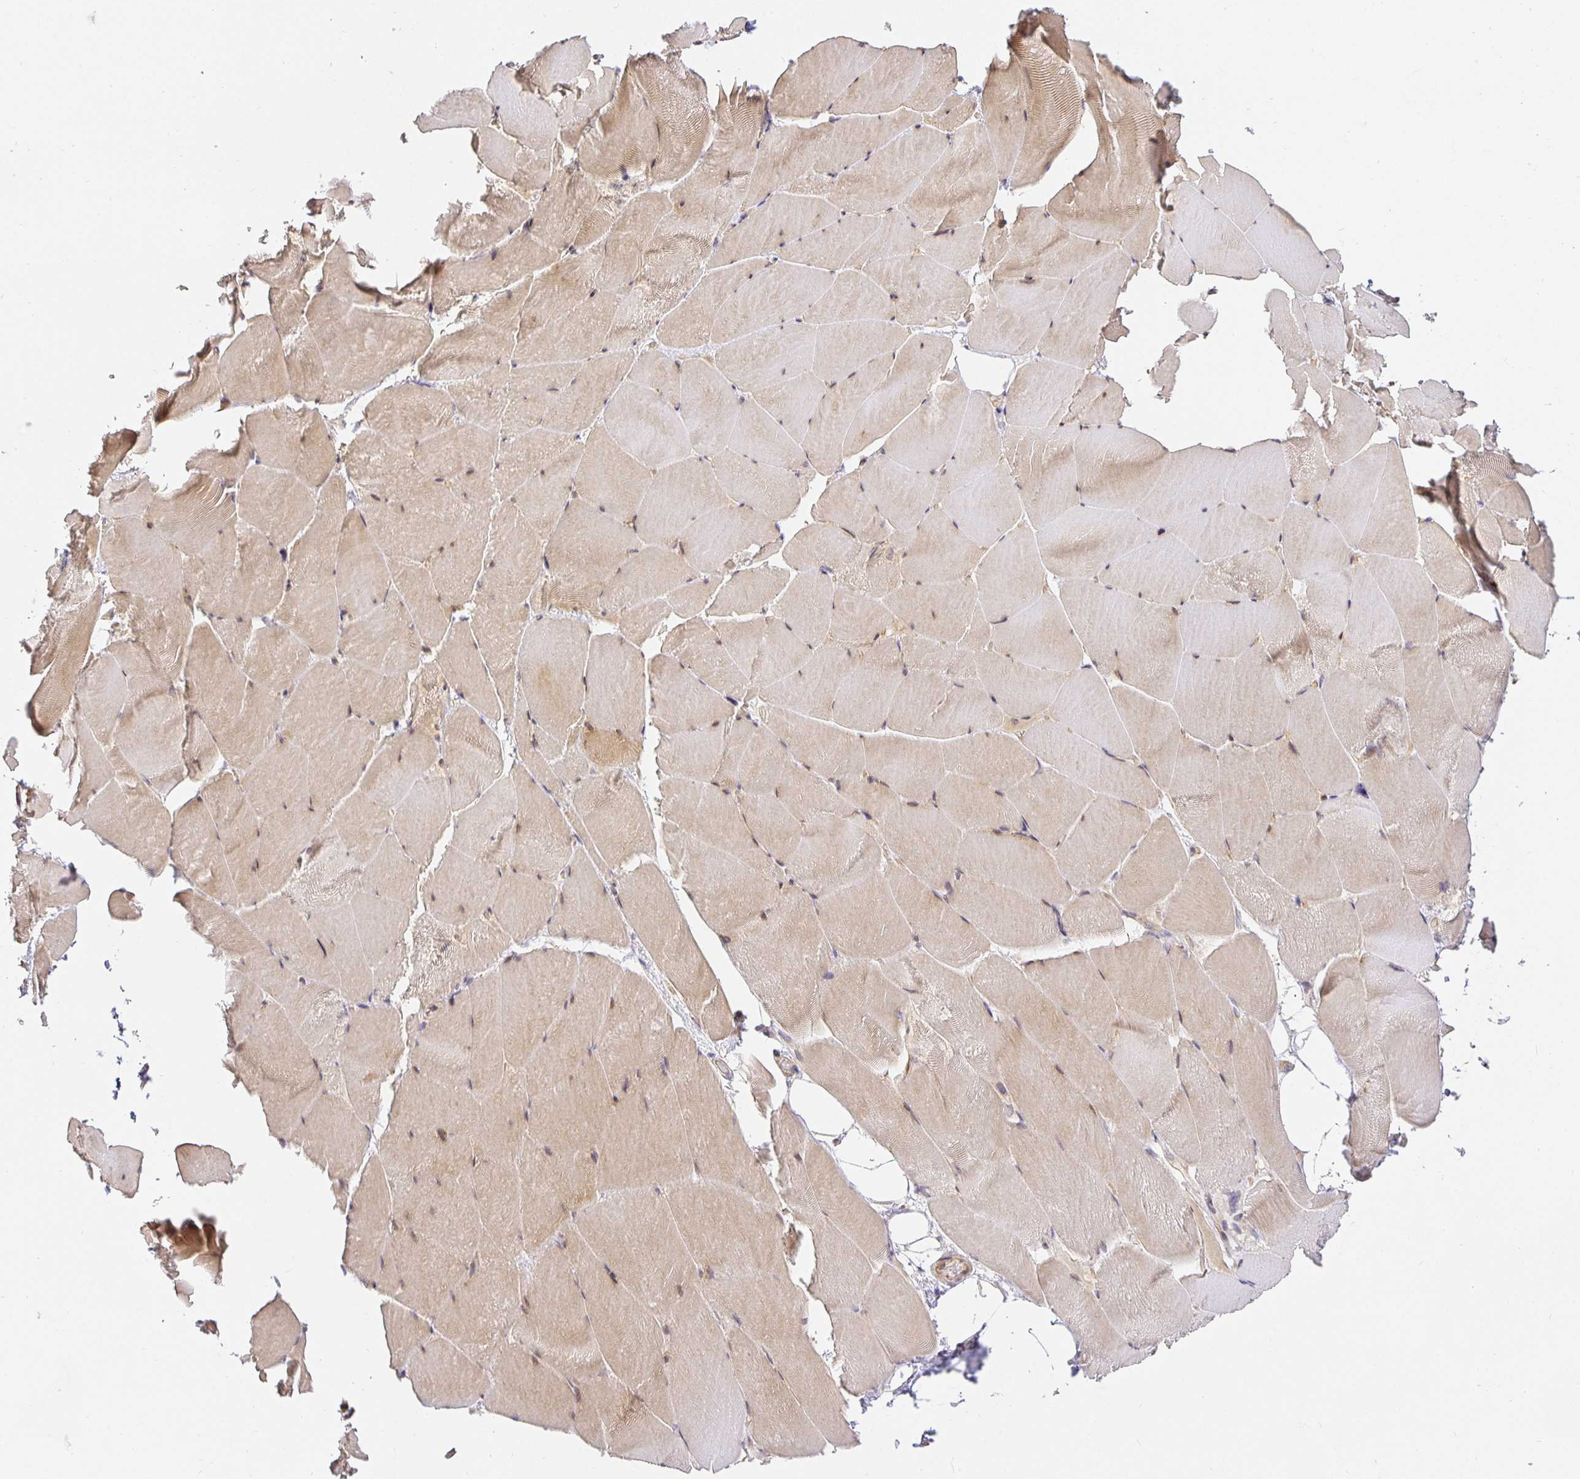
{"staining": {"intensity": "weak", "quantity": "25%-75%", "location": "cytoplasmic/membranous,nuclear"}, "tissue": "skeletal muscle", "cell_type": "Myocytes", "image_type": "normal", "snomed": [{"axis": "morphology", "description": "Normal tissue, NOS"}, {"axis": "topography", "description": "Skeletal muscle"}], "caption": "High-power microscopy captured an IHC histopathology image of benign skeletal muscle, revealing weak cytoplasmic/membranous,nuclear positivity in about 25%-75% of myocytes. The protein is shown in brown color, while the nuclei are stained blue.", "gene": "TJP3", "patient": {"sex": "female", "age": 64}}